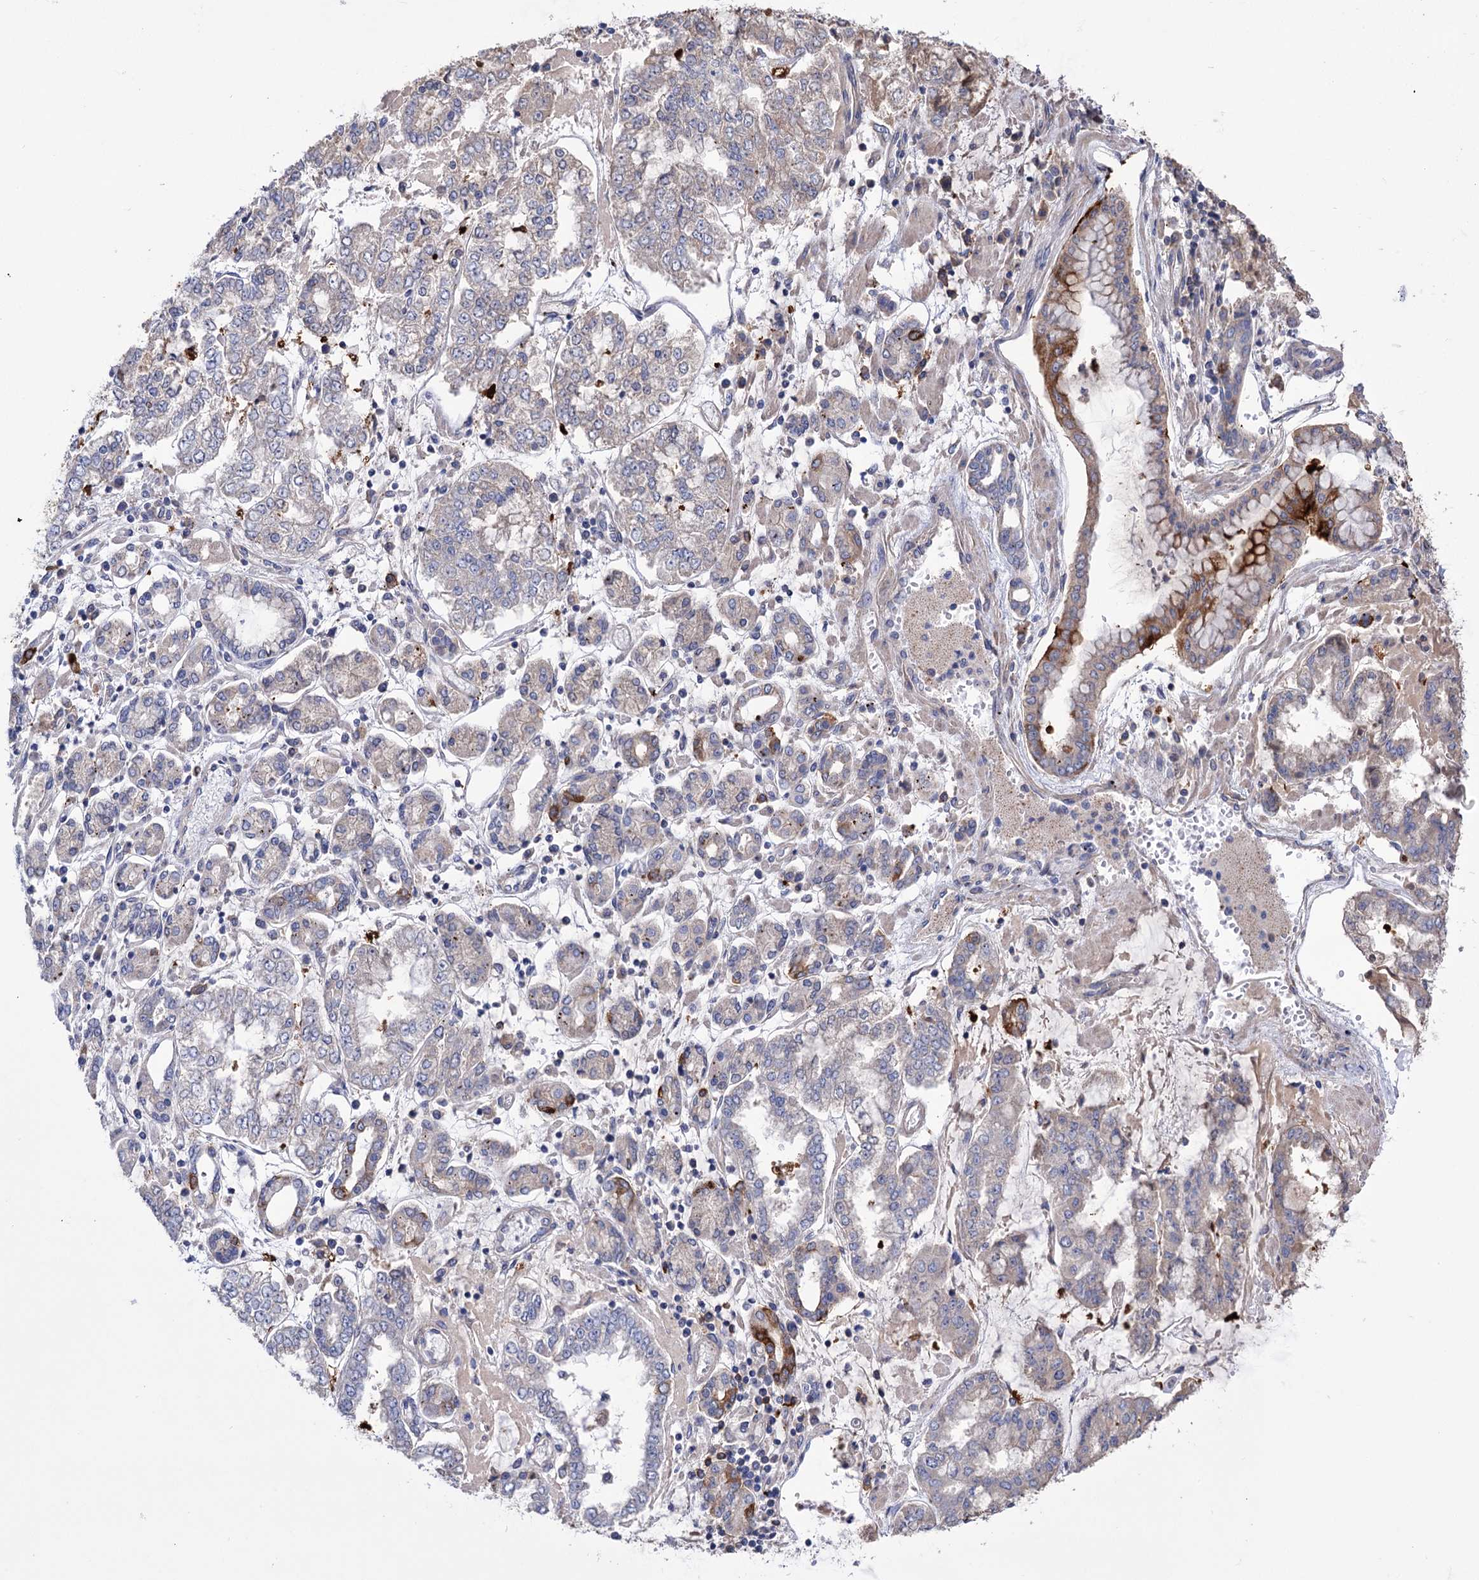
{"staining": {"intensity": "moderate", "quantity": "<25%", "location": "cytoplasmic/membranous"}, "tissue": "stomach cancer", "cell_type": "Tumor cells", "image_type": "cancer", "snomed": [{"axis": "morphology", "description": "Adenocarcinoma, NOS"}, {"axis": "topography", "description": "Stomach"}], "caption": "Protein staining shows moderate cytoplasmic/membranous expression in about <25% of tumor cells in stomach adenocarcinoma. (DAB IHC, brown staining for protein, blue staining for nuclei).", "gene": "BBS4", "patient": {"sex": "male", "age": 76}}